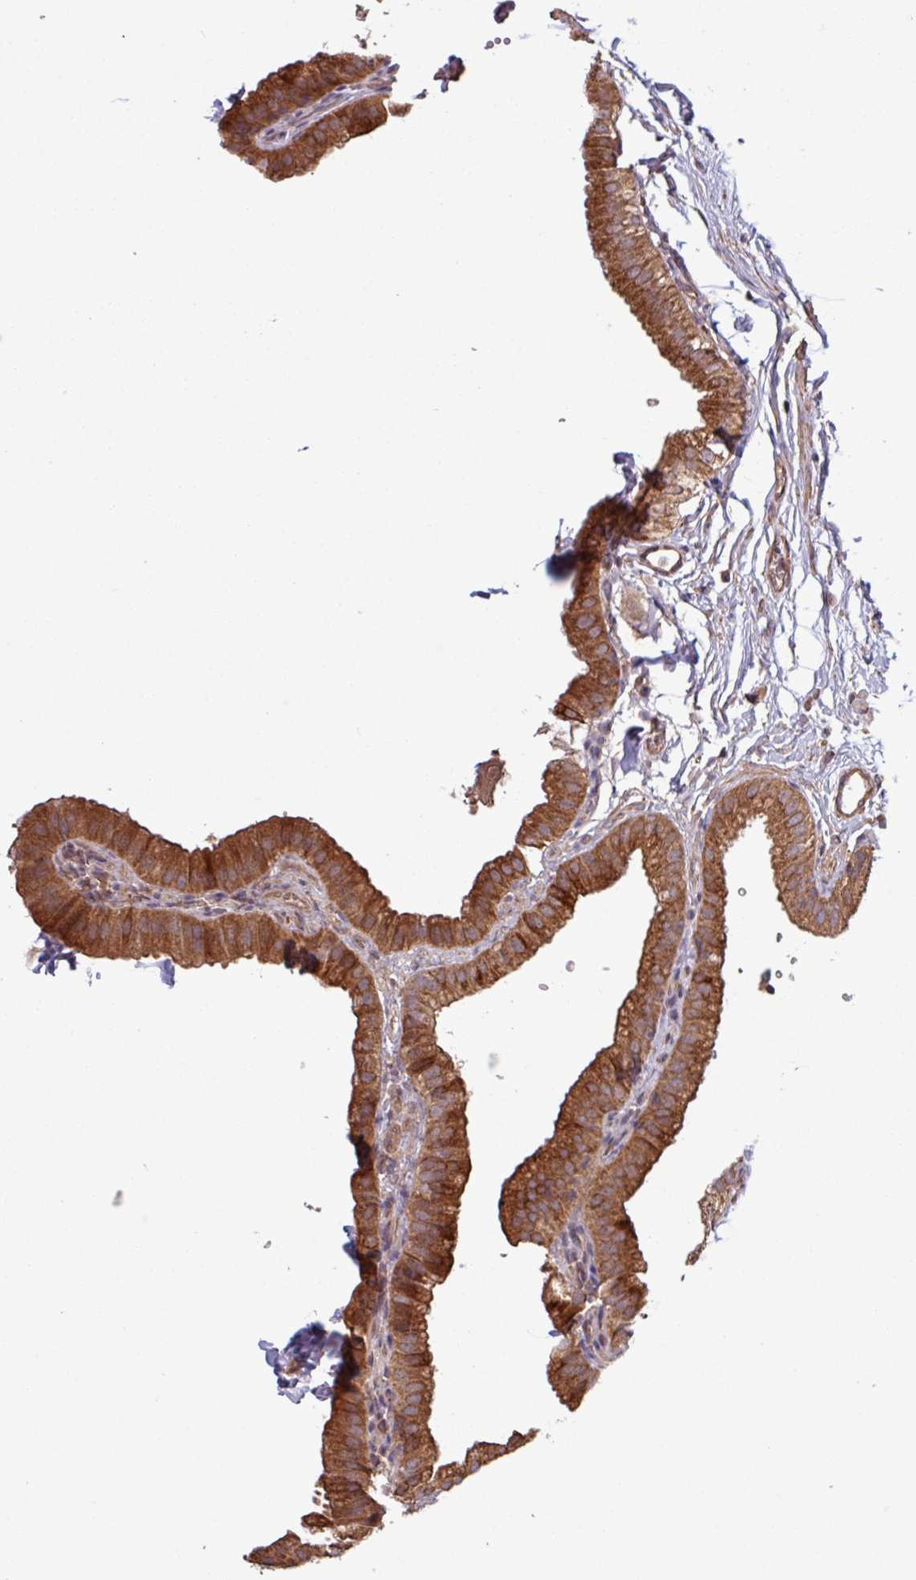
{"staining": {"intensity": "strong", "quantity": ">75%", "location": "cytoplasmic/membranous"}, "tissue": "gallbladder", "cell_type": "Glandular cells", "image_type": "normal", "snomed": [{"axis": "morphology", "description": "Normal tissue, NOS"}, {"axis": "topography", "description": "Gallbladder"}], "caption": "About >75% of glandular cells in unremarkable gallbladder exhibit strong cytoplasmic/membranous protein expression as visualized by brown immunohistochemical staining.", "gene": "TRABD2A", "patient": {"sex": "female", "age": 61}}